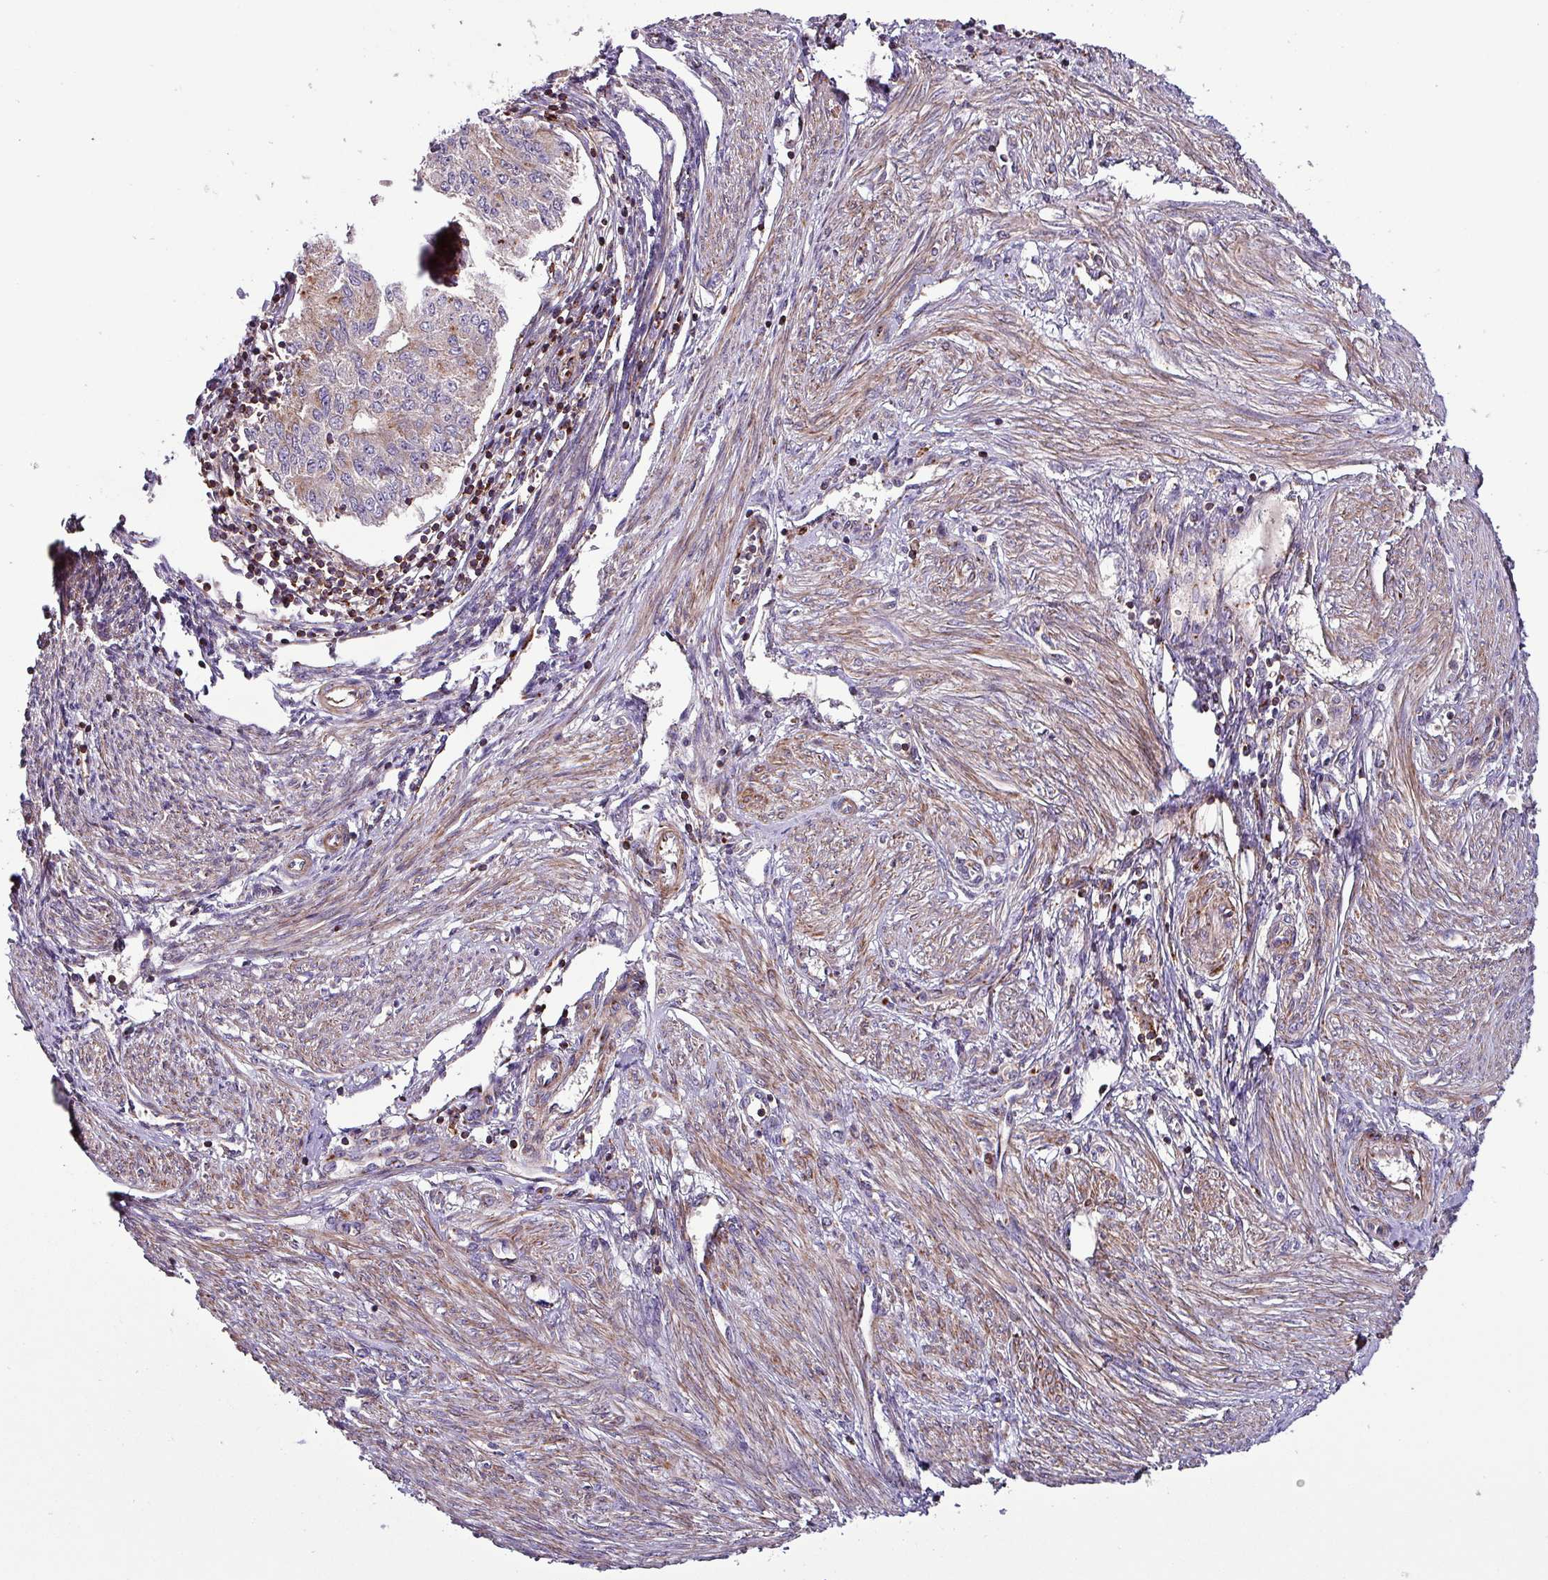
{"staining": {"intensity": "negative", "quantity": "none", "location": "none"}, "tissue": "endometrial cancer", "cell_type": "Tumor cells", "image_type": "cancer", "snomed": [{"axis": "morphology", "description": "Adenocarcinoma, NOS"}, {"axis": "topography", "description": "Endometrium"}], "caption": "Endometrial adenocarcinoma was stained to show a protein in brown. There is no significant expression in tumor cells.", "gene": "VAMP4", "patient": {"sex": "female", "age": 50}}